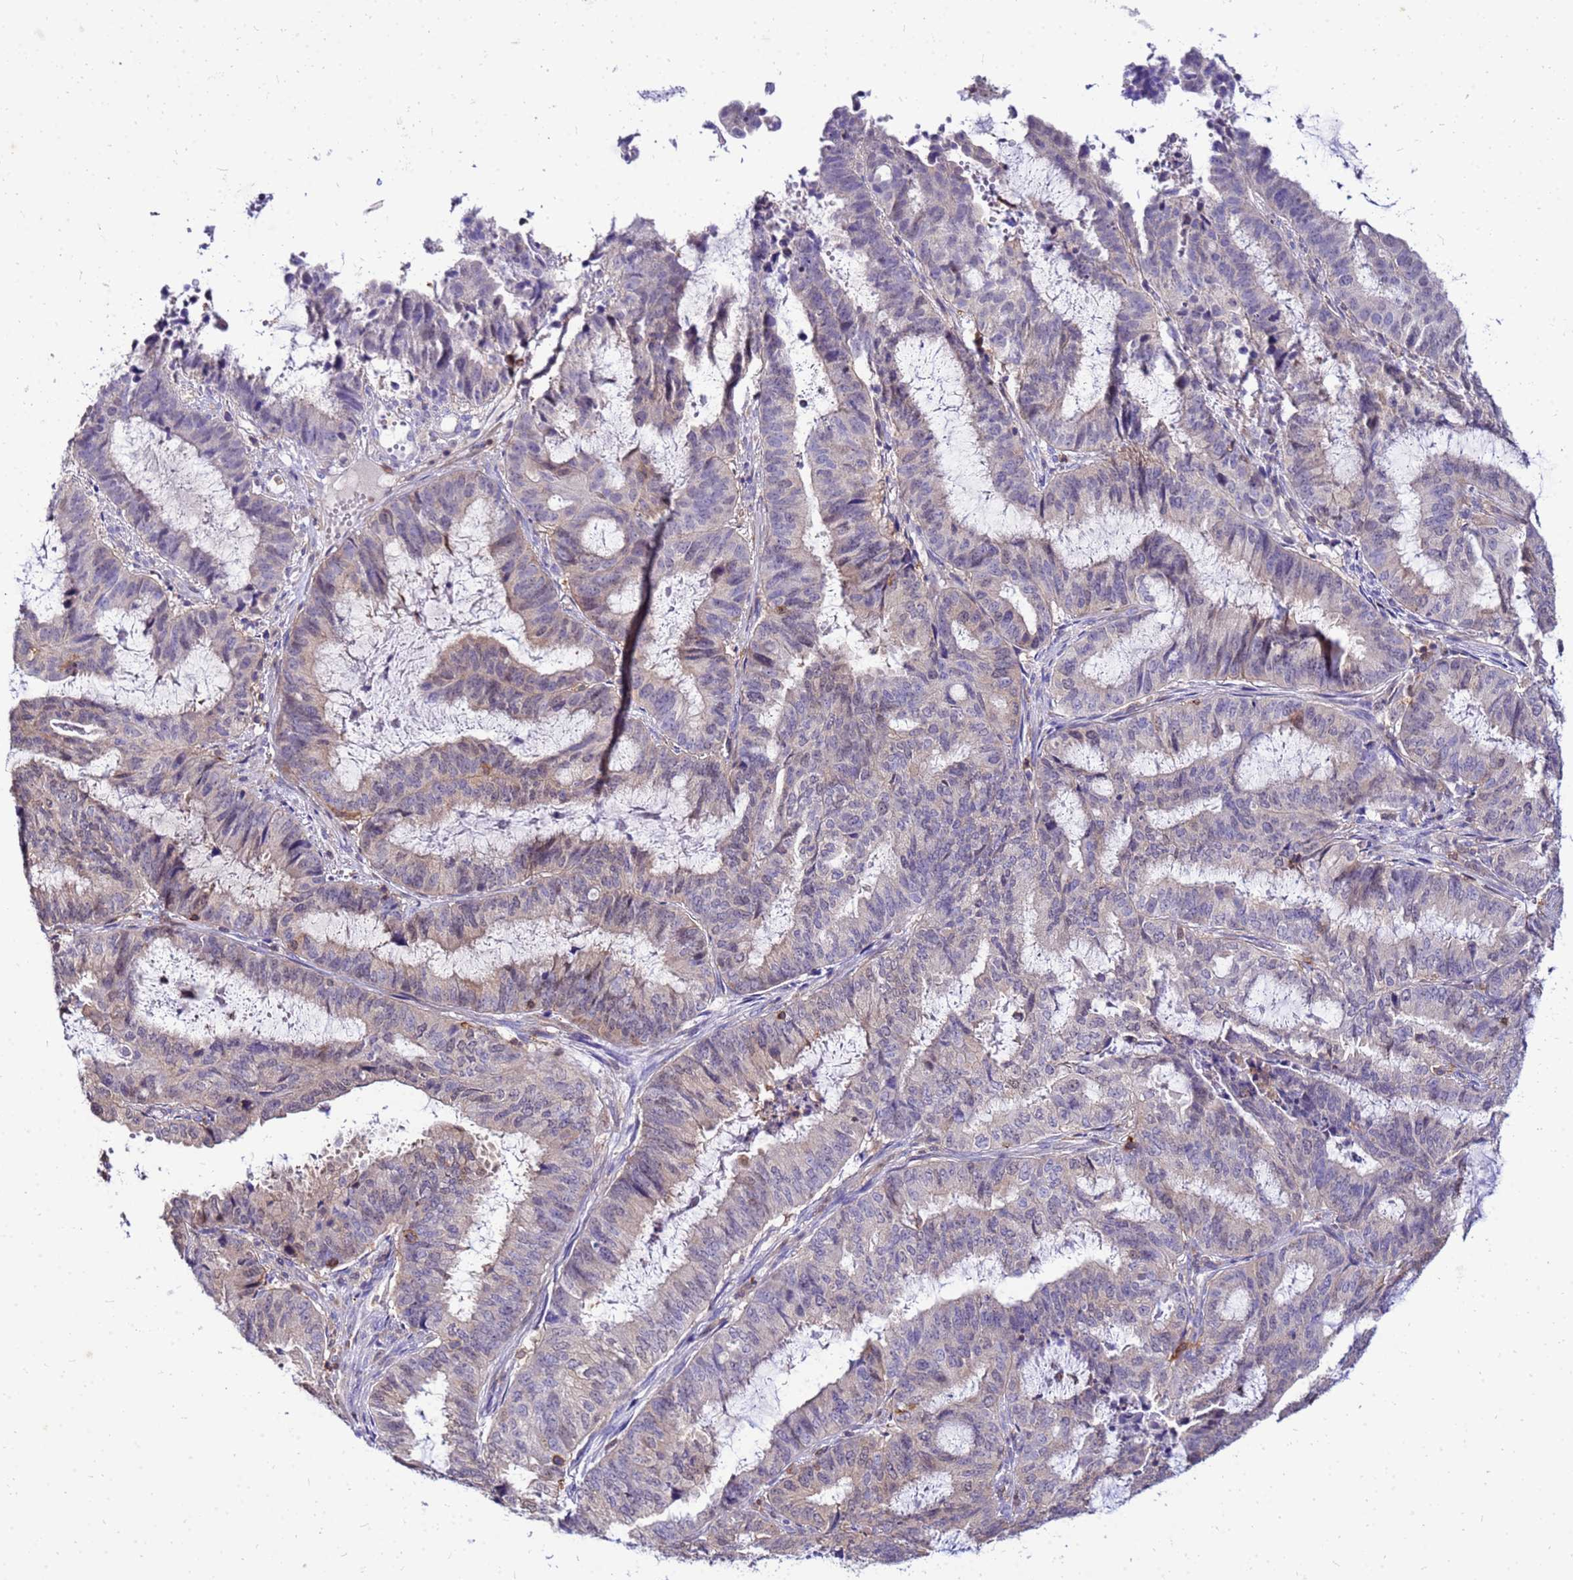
{"staining": {"intensity": "weak", "quantity": "<25%", "location": "cytoplasmic/membranous,nuclear"}, "tissue": "endometrial cancer", "cell_type": "Tumor cells", "image_type": "cancer", "snomed": [{"axis": "morphology", "description": "Adenocarcinoma, NOS"}, {"axis": "topography", "description": "Endometrium"}], "caption": "IHC photomicrograph of neoplastic tissue: human endometrial adenocarcinoma stained with DAB reveals no significant protein positivity in tumor cells.", "gene": "DBNDD2", "patient": {"sex": "female", "age": 51}}